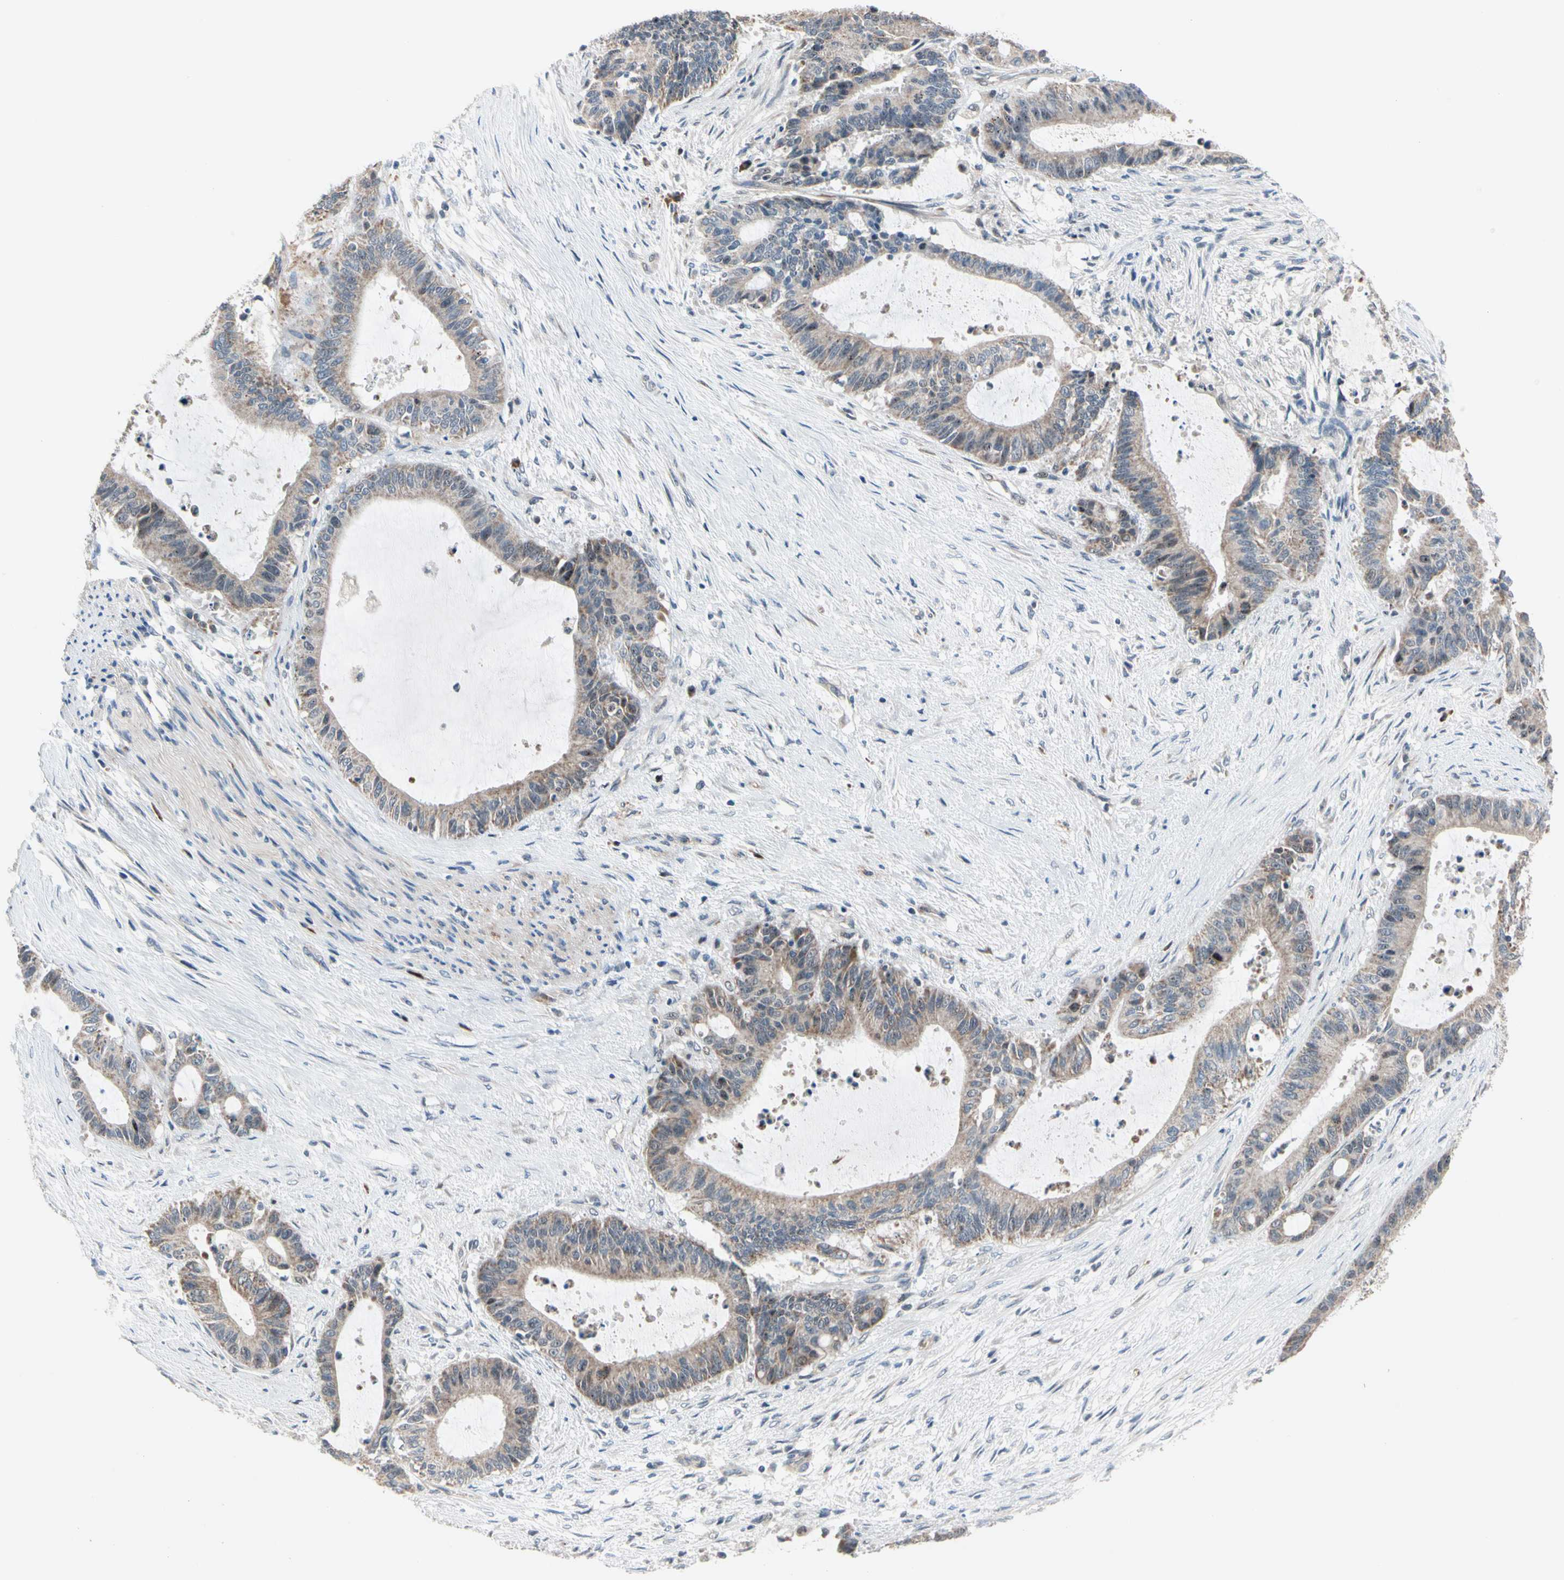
{"staining": {"intensity": "moderate", "quantity": ">75%", "location": "cytoplasmic/membranous"}, "tissue": "liver cancer", "cell_type": "Tumor cells", "image_type": "cancer", "snomed": [{"axis": "morphology", "description": "Cholangiocarcinoma"}, {"axis": "topography", "description": "Liver"}], "caption": "A brown stain highlights moderate cytoplasmic/membranous expression of a protein in liver cholangiocarcinoma tumor cells.", "gene": "MARK1", "patient": {"sex": "female", "age": 73}}